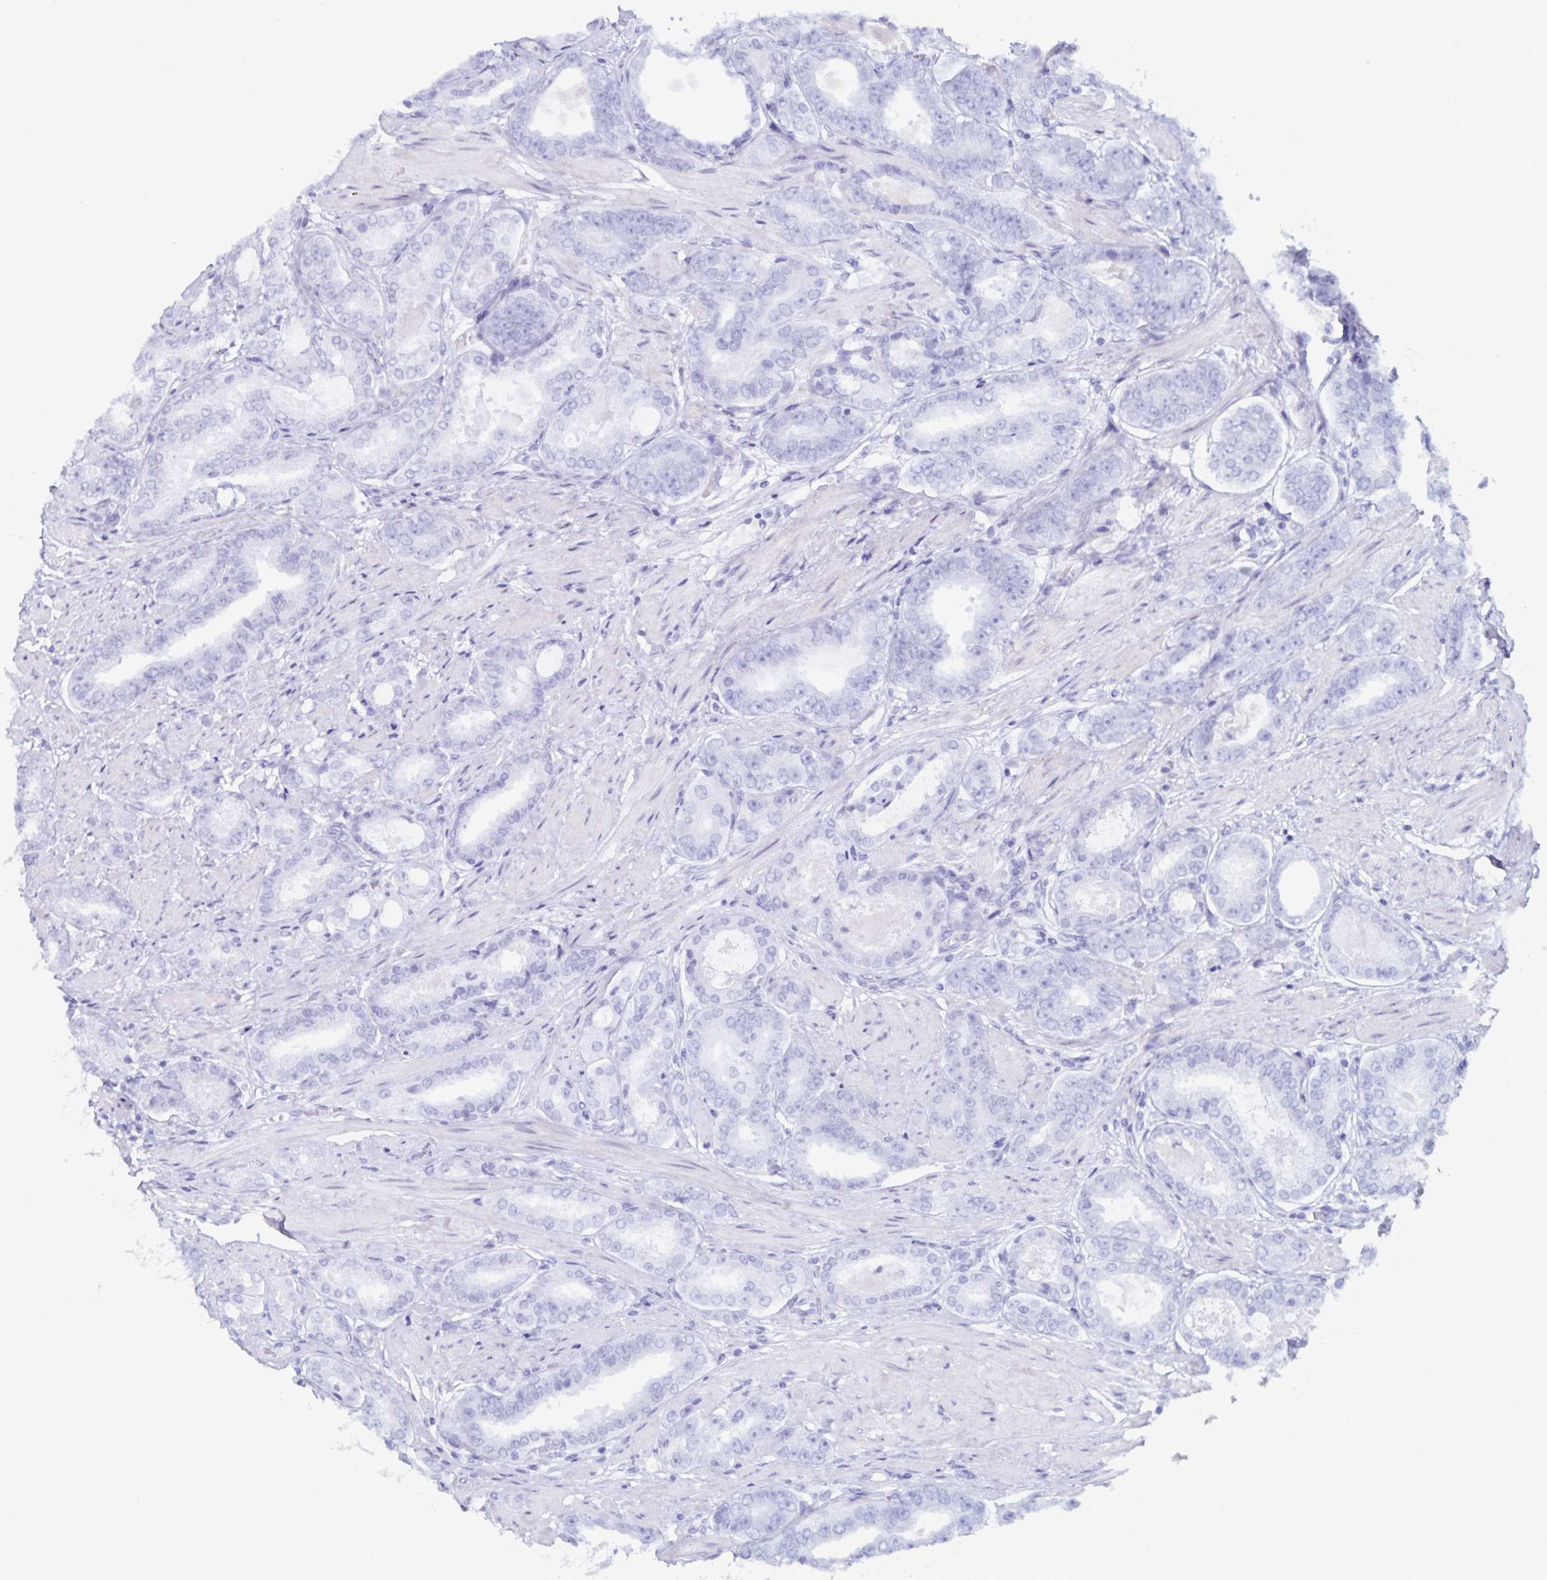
{"staining": {"intensity": "negative", "quantity": "none", "location": "none"}, "tissue": "prostate cancer", "cell_type": "Tumor cells", "image_type": "cancer", "snomed": [{"axis": "morphology", "description": "Adenocarcinoma, High grade"}, {"axis": "topography", "description": "Prostate"}], "caption": "Tumor cells show no significant protein positivity in prostate cancer. (DAB (3,3'-diaminobenzidine) IHC with hematoxylin counter stain).", "gene": "GPR137", "patient": {"sex": "male", "age": 63}}